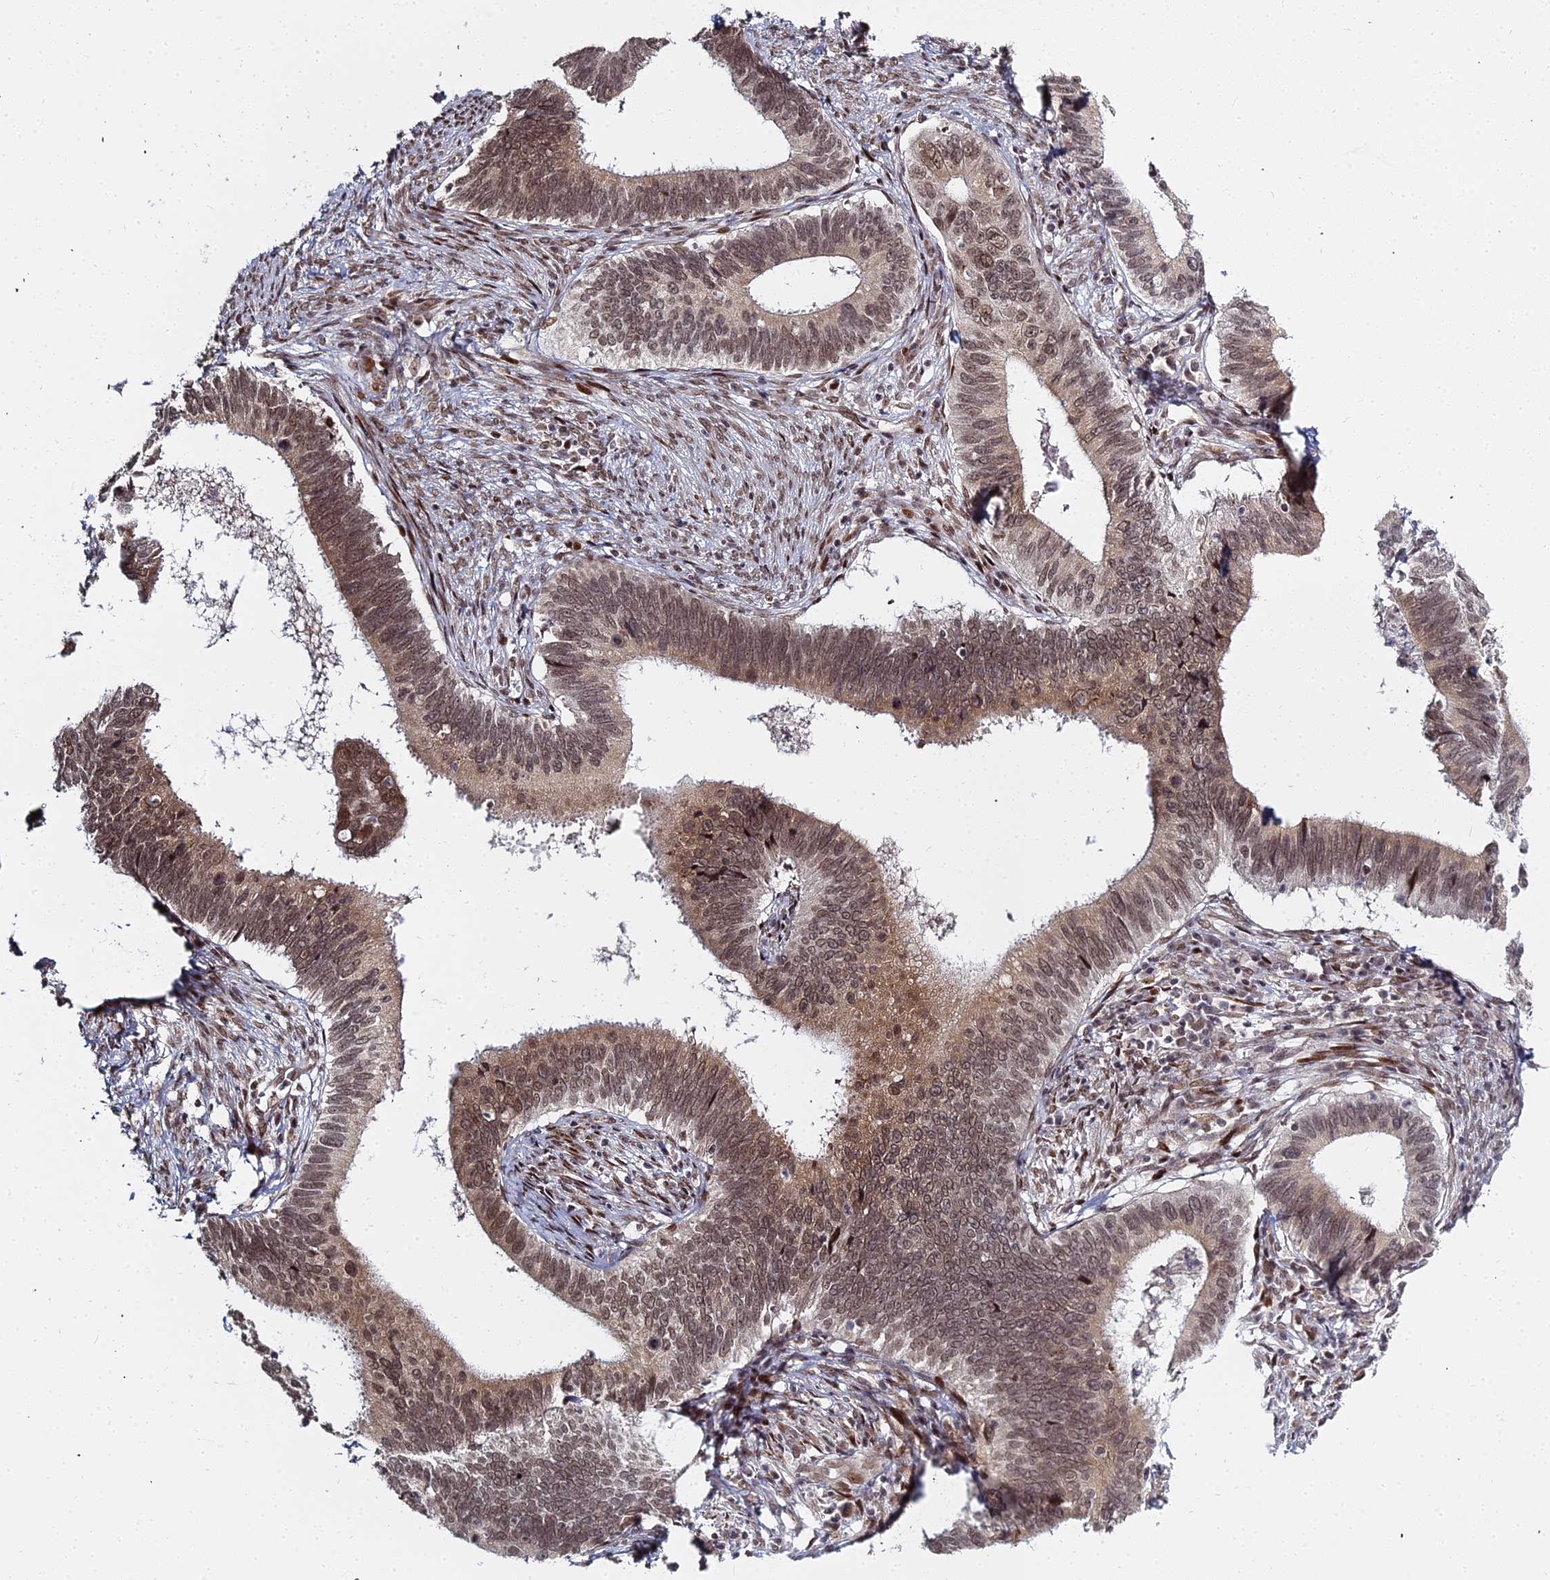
{"staining": {"intensity": "moderate", "quantity": "25%-75%", "location": "cytoplasmic/membranous,nuclear"}, "tissue": "cervical cancer", "cell_type": "Tumor cells", "image_type": "cancer", "snomed": [{"axis": "morphology", "description": "Adenocarcinoma, NOS"}, {"axis": "topography", "description": "Cervix"}], "caption": "Cervical adenocarcinoma stained for a protein displays moderate cytoplasmic/membranous and nuclear positivity in tumor cells. (IHC, brightfield microscopy, high magnification).", "gene": "ABCA2", "patient": {"sex": "female", "age": 42}}